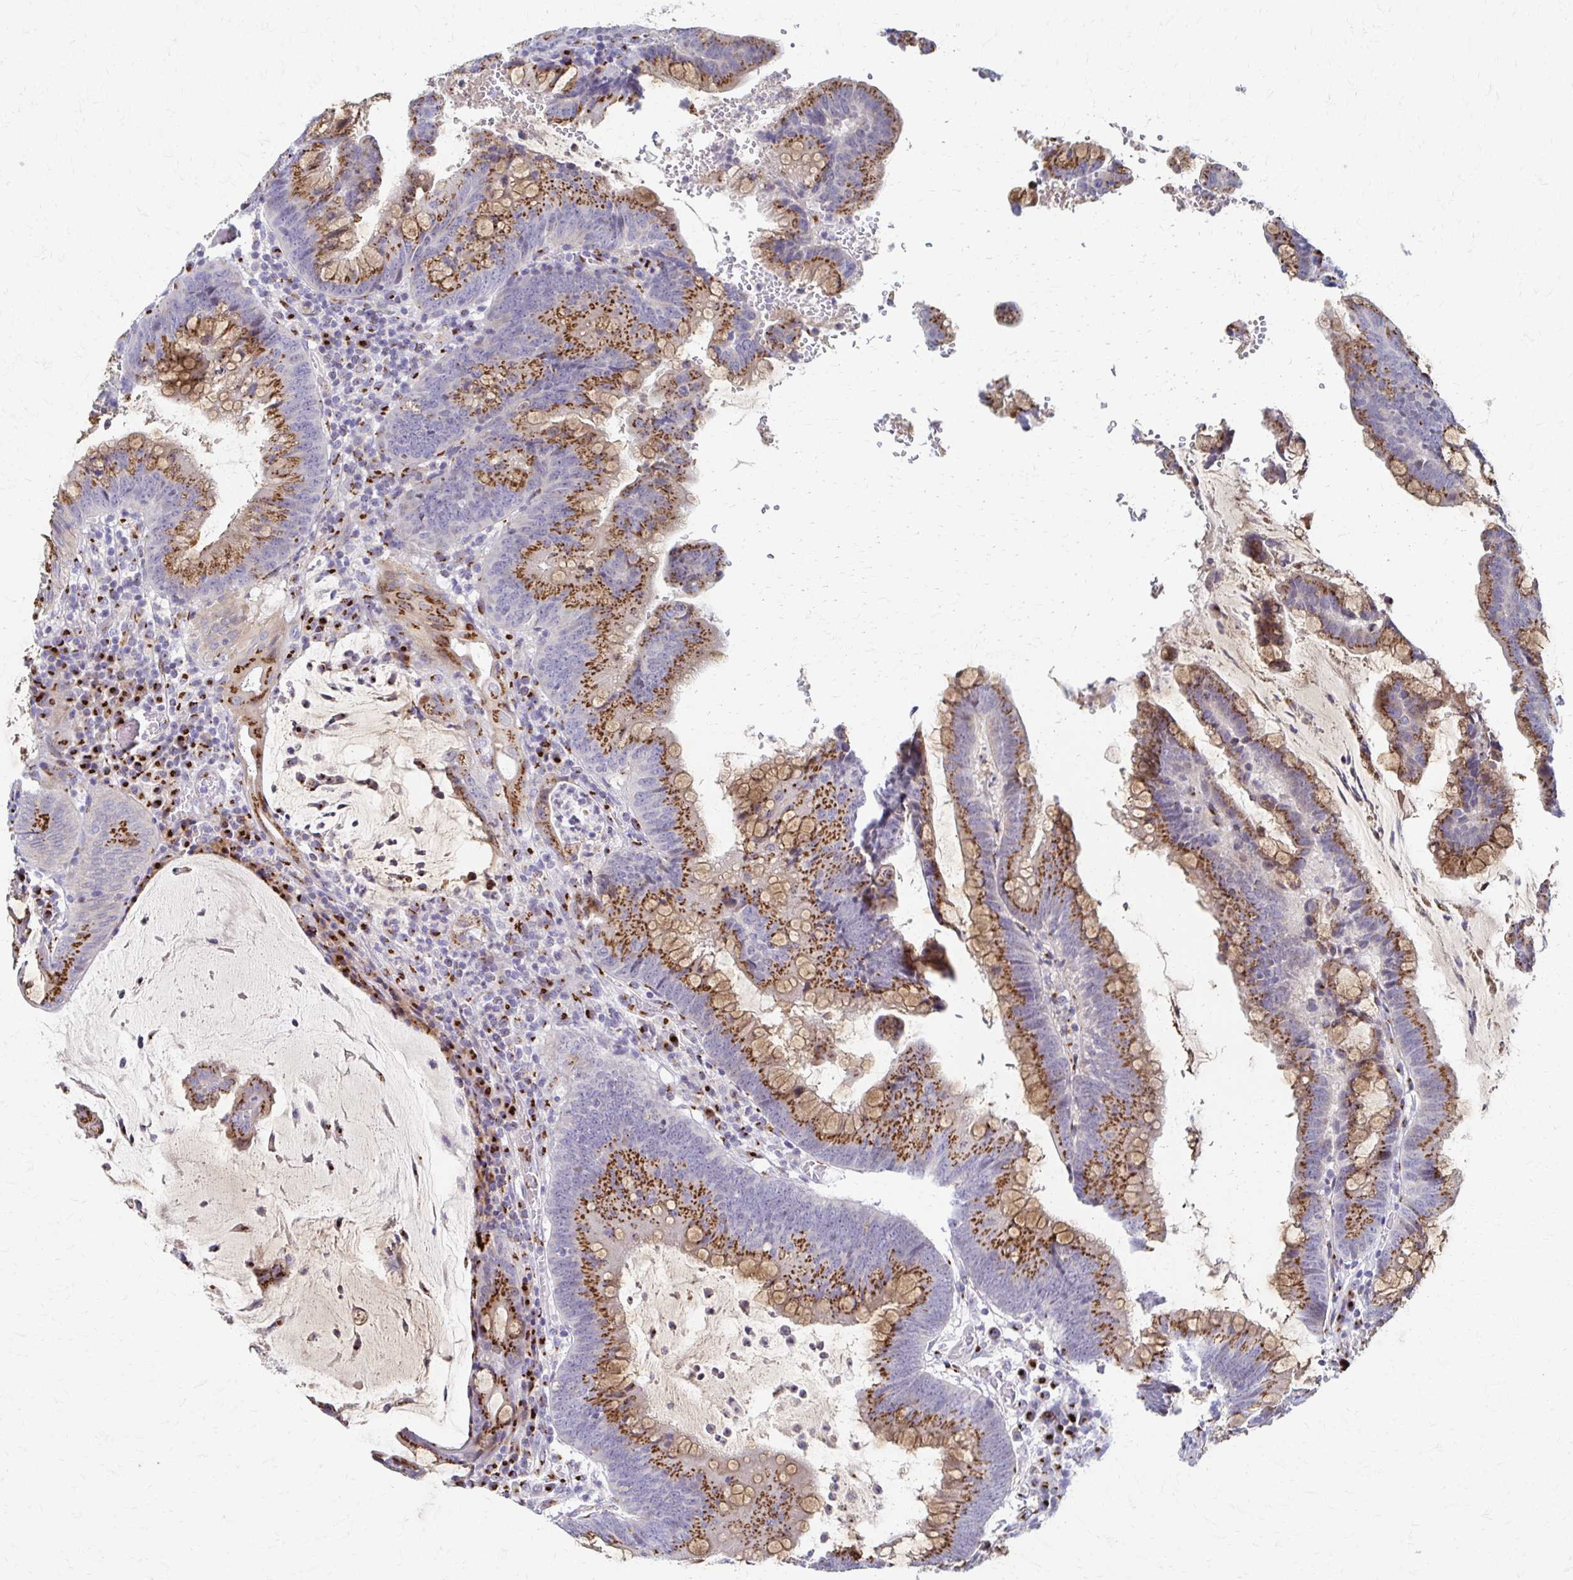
{"staining": {"intensity": "moderate", "quantity": ">75%", "location": "cytoplasmic/membranous"}, "tissue": "colorectal cancer", "cell_type": "Tumor cells", "image_type": "cancer", "snomed": [{"axis": "morphology", "description": "Adenocarcinoma, NOS"}, {"axis": "topography", "description": "Colon"}], "caption": "A high-resolution micrograph shows immunohistochemistry (IHC) staining of colorectal adenocarcinoma, which demonstrates moderate cytoplasmic/membranous positivity in approximately >75% of tumor cells.", "gene": "TM9SF1", "patient": {"sex": "male", "age": 62}}